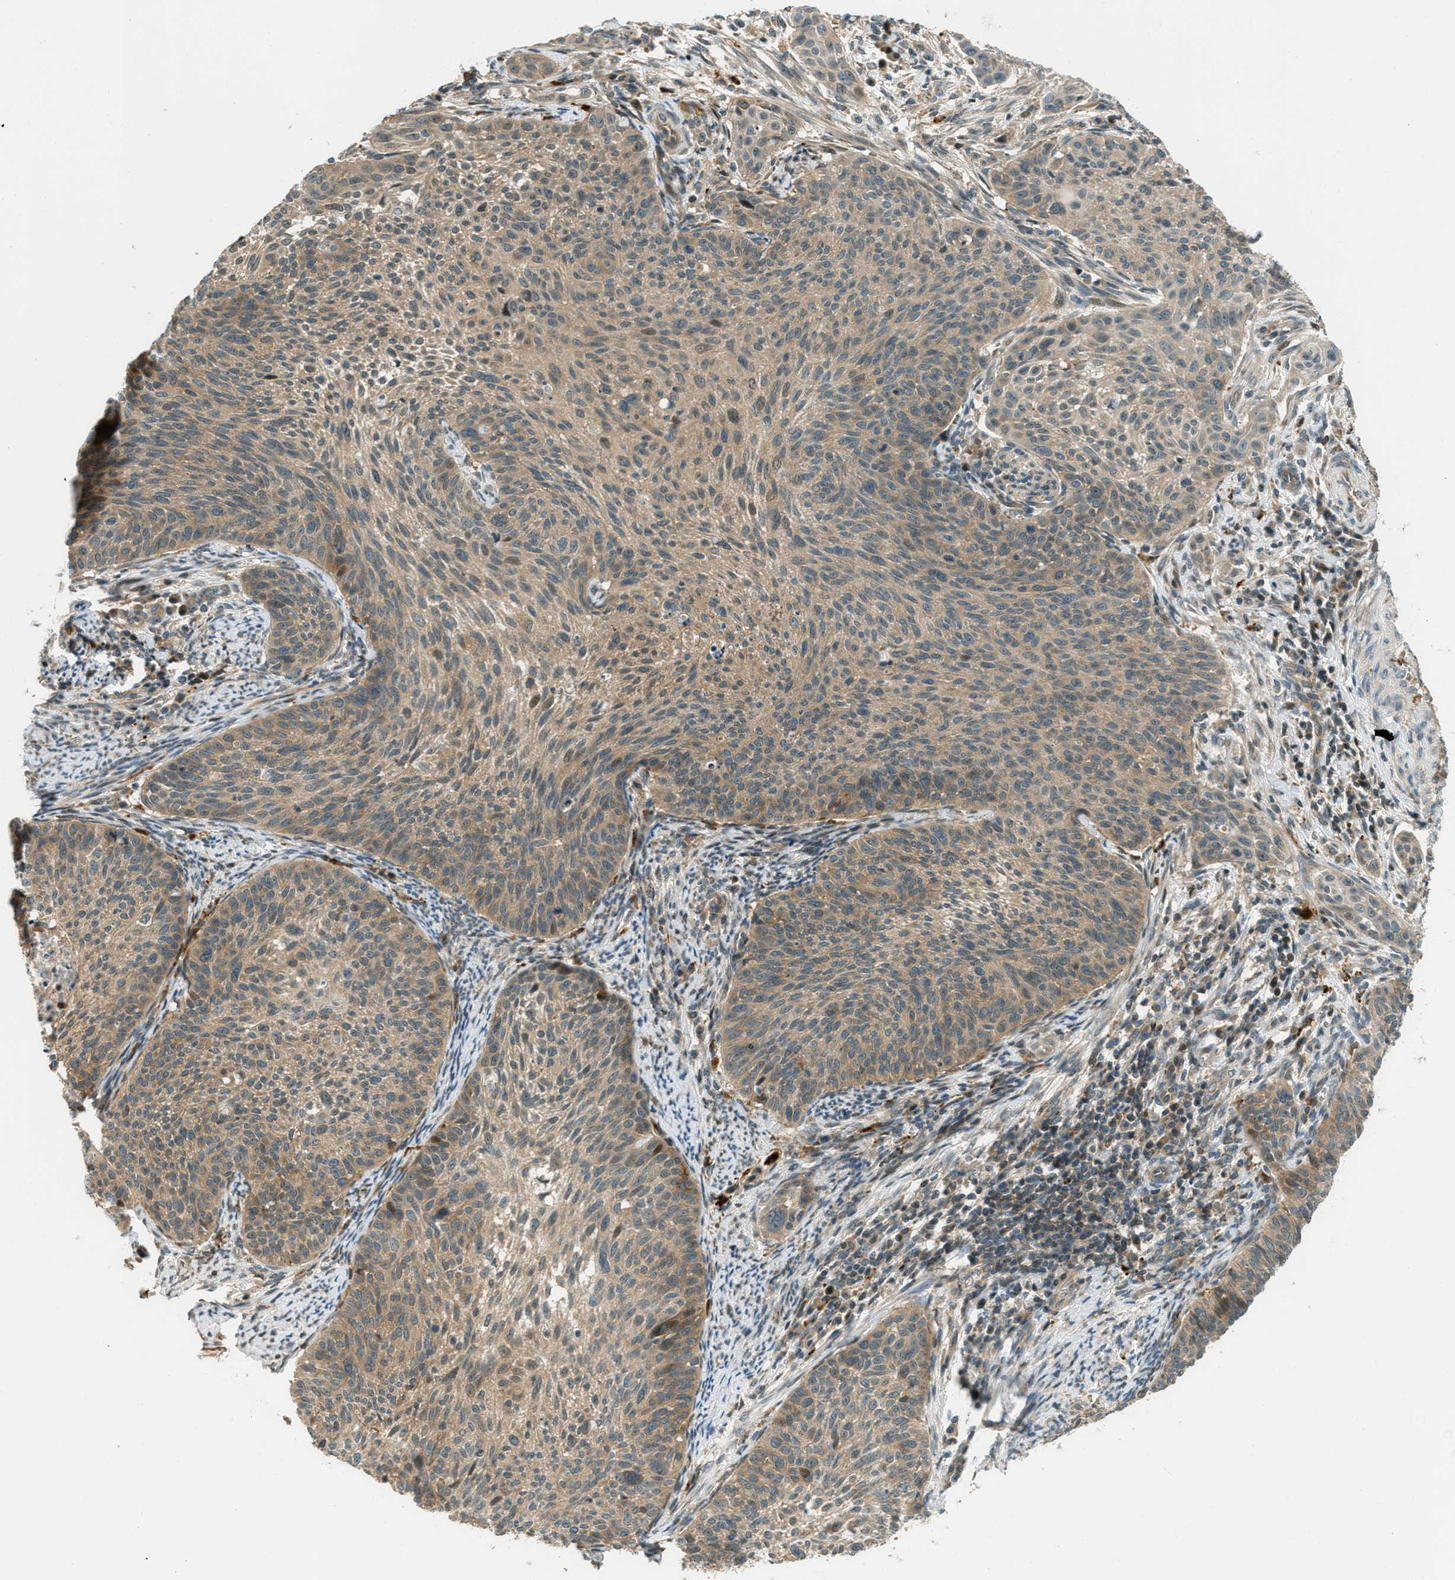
{"staining": {"intensity": "moderate", "quantity": ">75%", "location": "cytoplasmic/membranous,nuclear"}, "tissue": "cervical cancer", "cell_type": "Tumor cells", "image_type": "cancer", "snomed": [{"axis": "morphology", "description": "Squamous cell carcinoma, NOS"}, {"axis": "topography", "description": "Cervix"}], "caption": "Moderate cytoplasmic/membranous and nuclear expression for a protein is identified in about >75% of tumor cells of cervical squamous cell carcinoma using immunohistochemistry.", "gene": "PTPN23", "patient": {"sex": "female", "age": 70}}